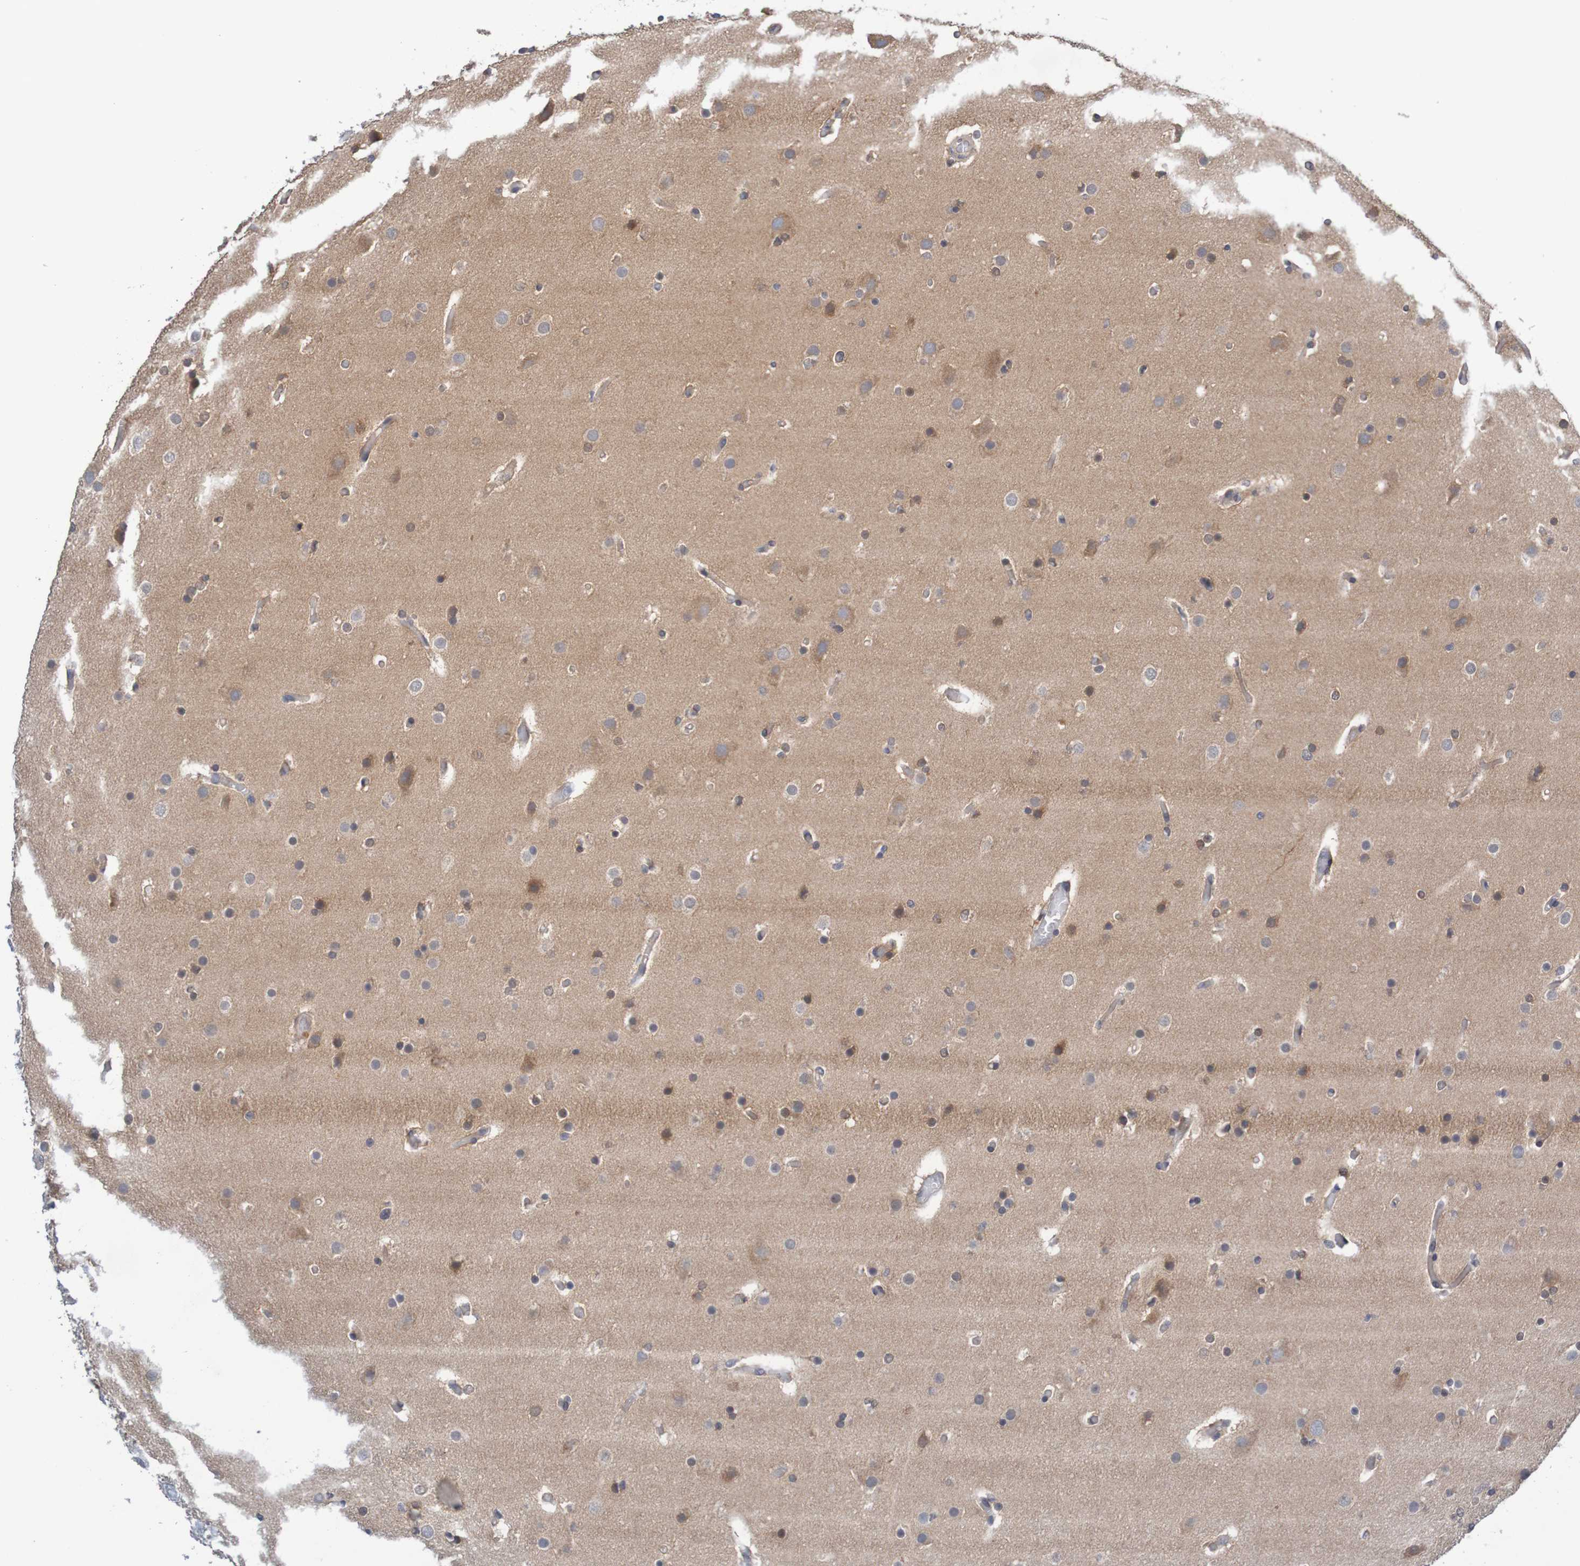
{"staining": {"intensity": "weak", "quantity": "25%-75%", "location": "cytoplasmic/membranous"}, "tissue": "glioma", "cell_type": "Tumor cells", "image_type": "cancer", "snomed": [{"axis": "morphology", "description": "Glioma, malignant, High grade"}, {"axis": "topography", "description": "Cerebral cortex"}], "caption": "Tumor cells exhibit low levels of weak cytoplasmic/membranous expression in approximately 25%-75% of cells in malignant glioma (high-grade). (DAB IHC with brightfield microscopy, high magnification).", "gene": "ANKK1", "patient": {"sex": "female", "age": 36}}